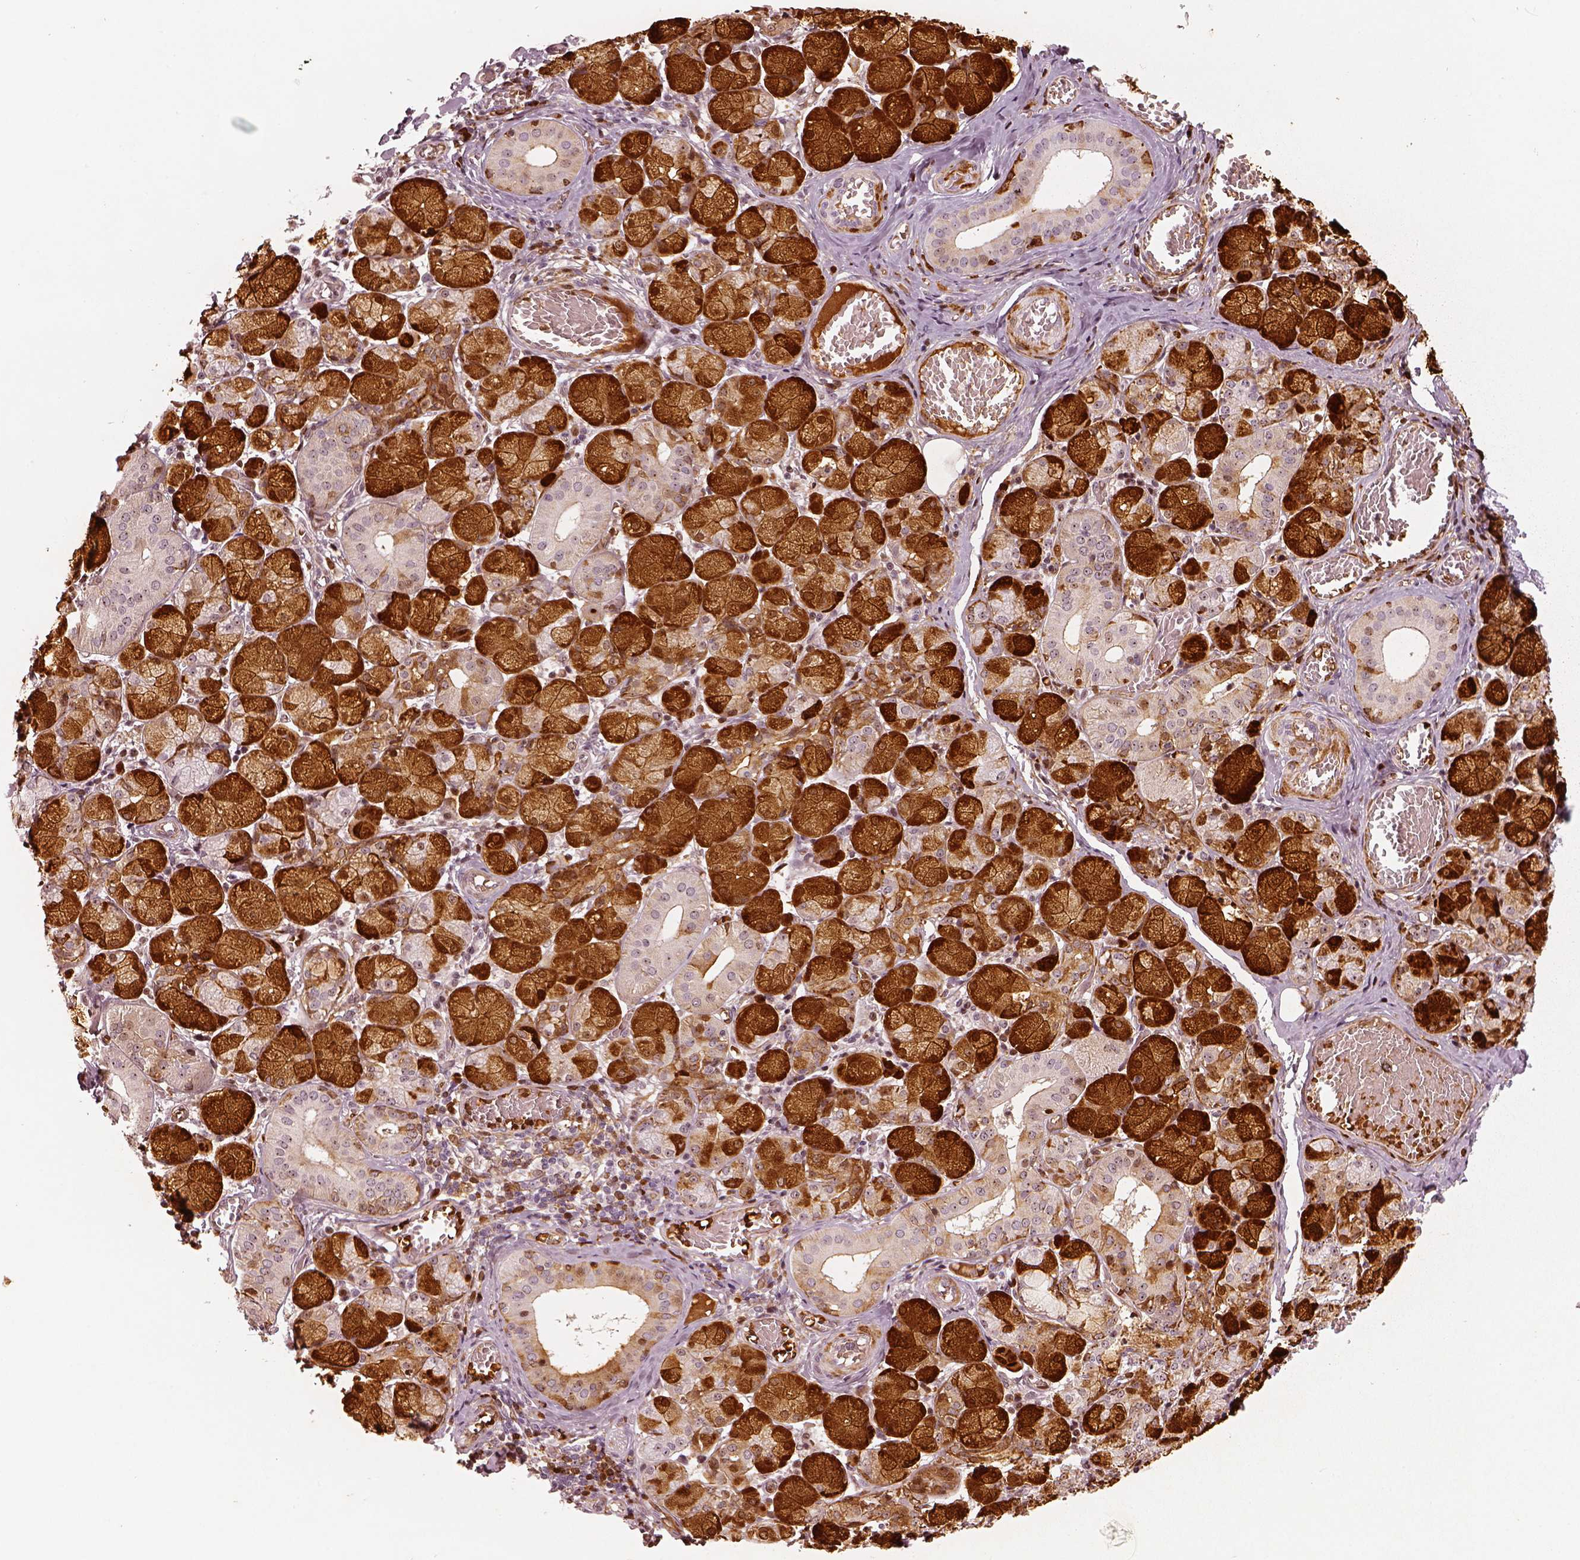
{"staining": {"intensity": "strong", "quantity": ">75%", "location": "cytoplasmic/membranous"}, "tissue": "salivary gland", "cell_type": "Glandular cells", "image_type": "normal", "snomed": [{"axis": "morphology", "description": "Normal tissue, NOS"}, {"axis": "topography", "description": "Salivary gland"}, {"axis": "topography", "description": "Peripheral nerve tissue"}], "caption": "Immunohistochemistry photomicrograph of unremarkable salivary gland: human salivary gland stained using immunohistochemistry displays high levels of strong protein expression localized specifically in the cytoplasmic/membranous of glandular cells, appearing as a cytoplasmic/membranous brown color.", "gene": "MADCAM1", "patient": {"sex": "female", "age": 24}}